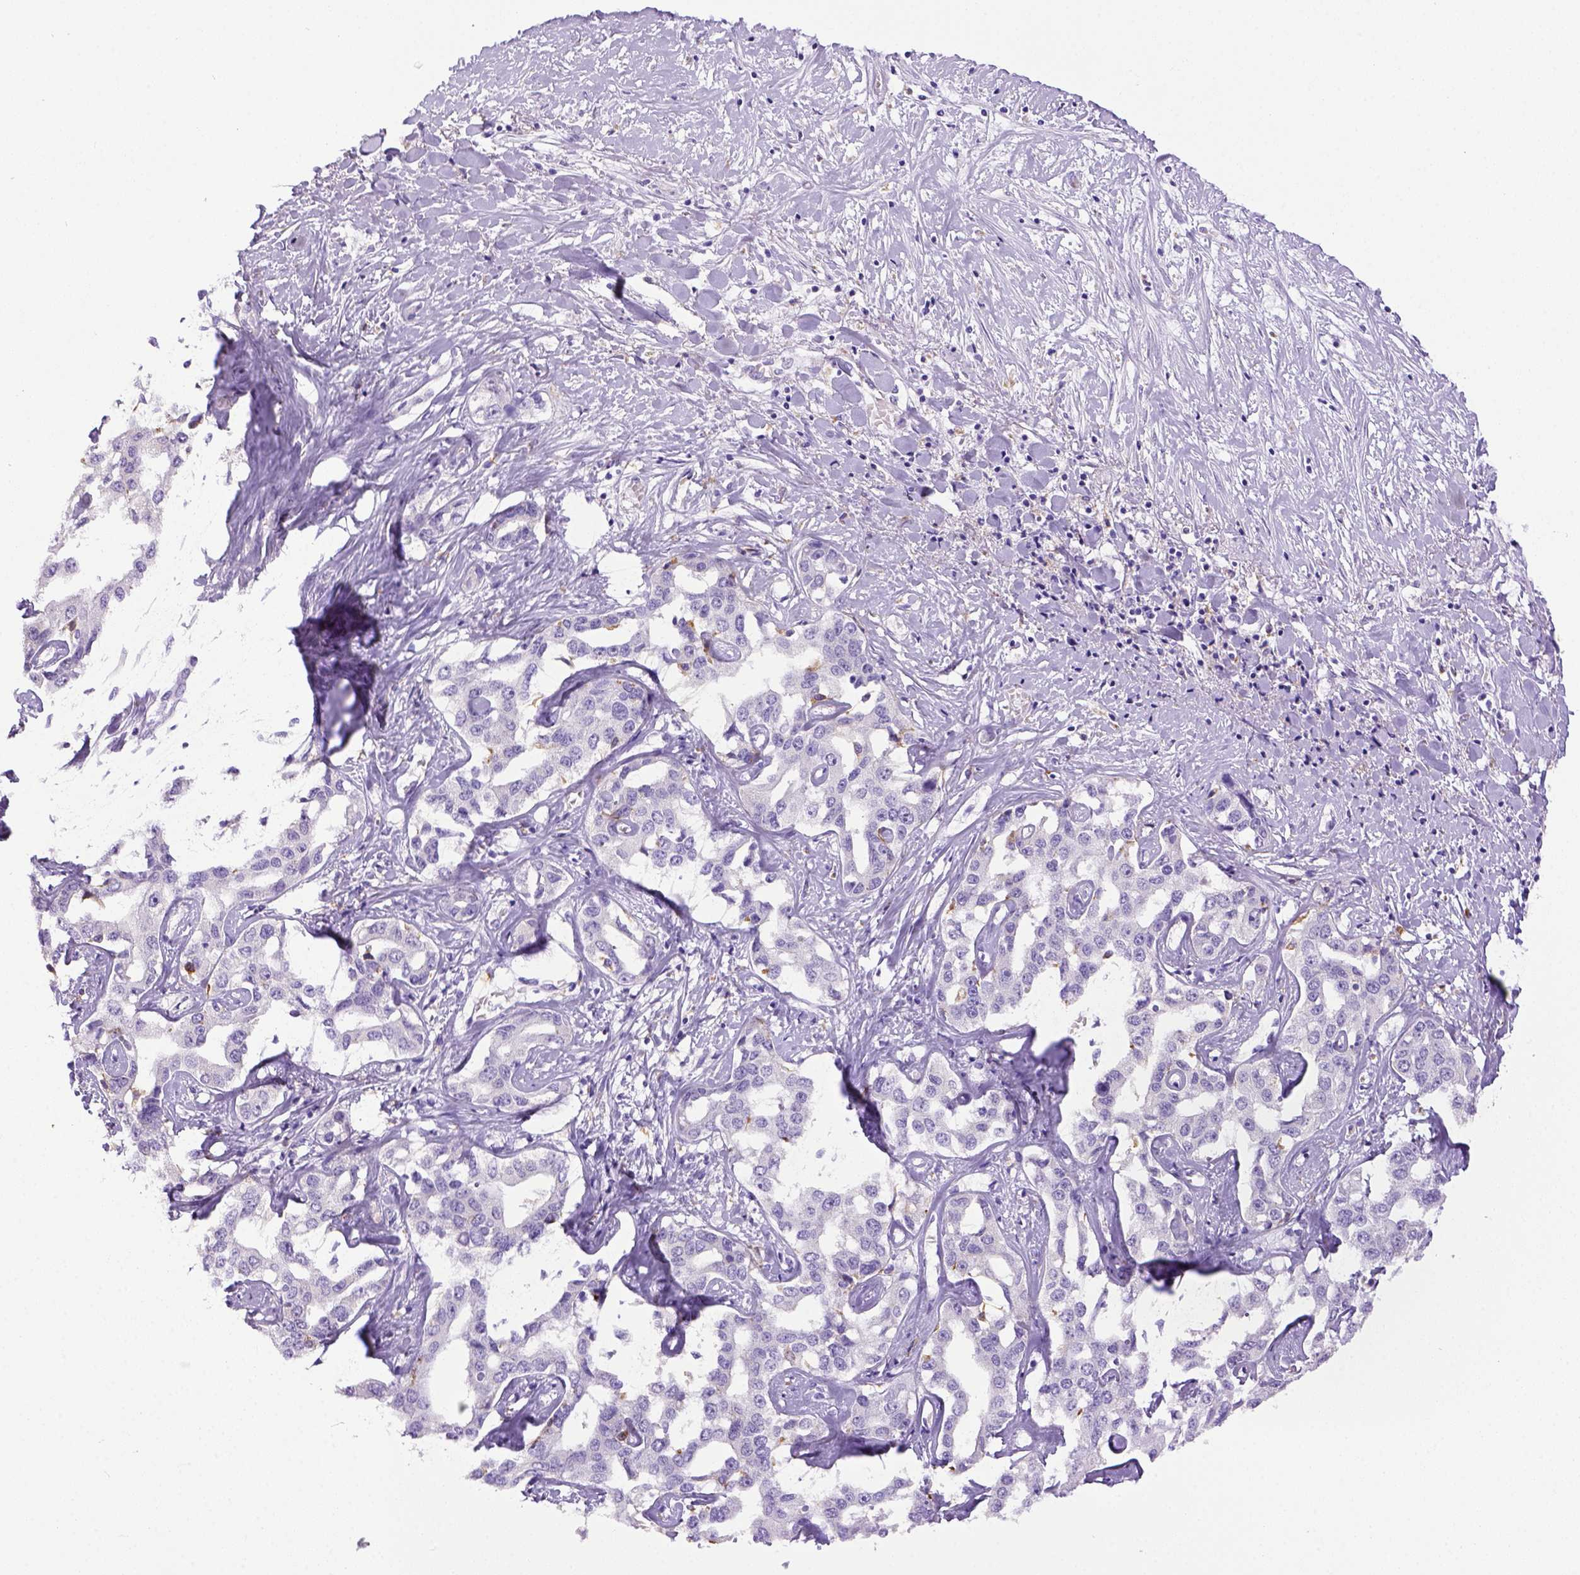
{"staining": {"intensity": "negative", "quantity": "none", "location": "none"}, "tissue": "liver cancer", "cell_type": "Tumor cells", "image_type": "cancer", "snomed": [{"axis": "morphology", "description": "Cholangiocarcinoma"}, {"axis": "topography", "description": "Liver"}], "caption": "Liver cholangiocarcinoma was stained to show a protein in brown. There is no significant positivity in tumor cells. (Brightfield microscopy of DAB (3,3'-diaminobenzidine) immunohistochemistry at high magnification).", "gene": "CD68", "patient": {"sex": "male", "age": 59}}